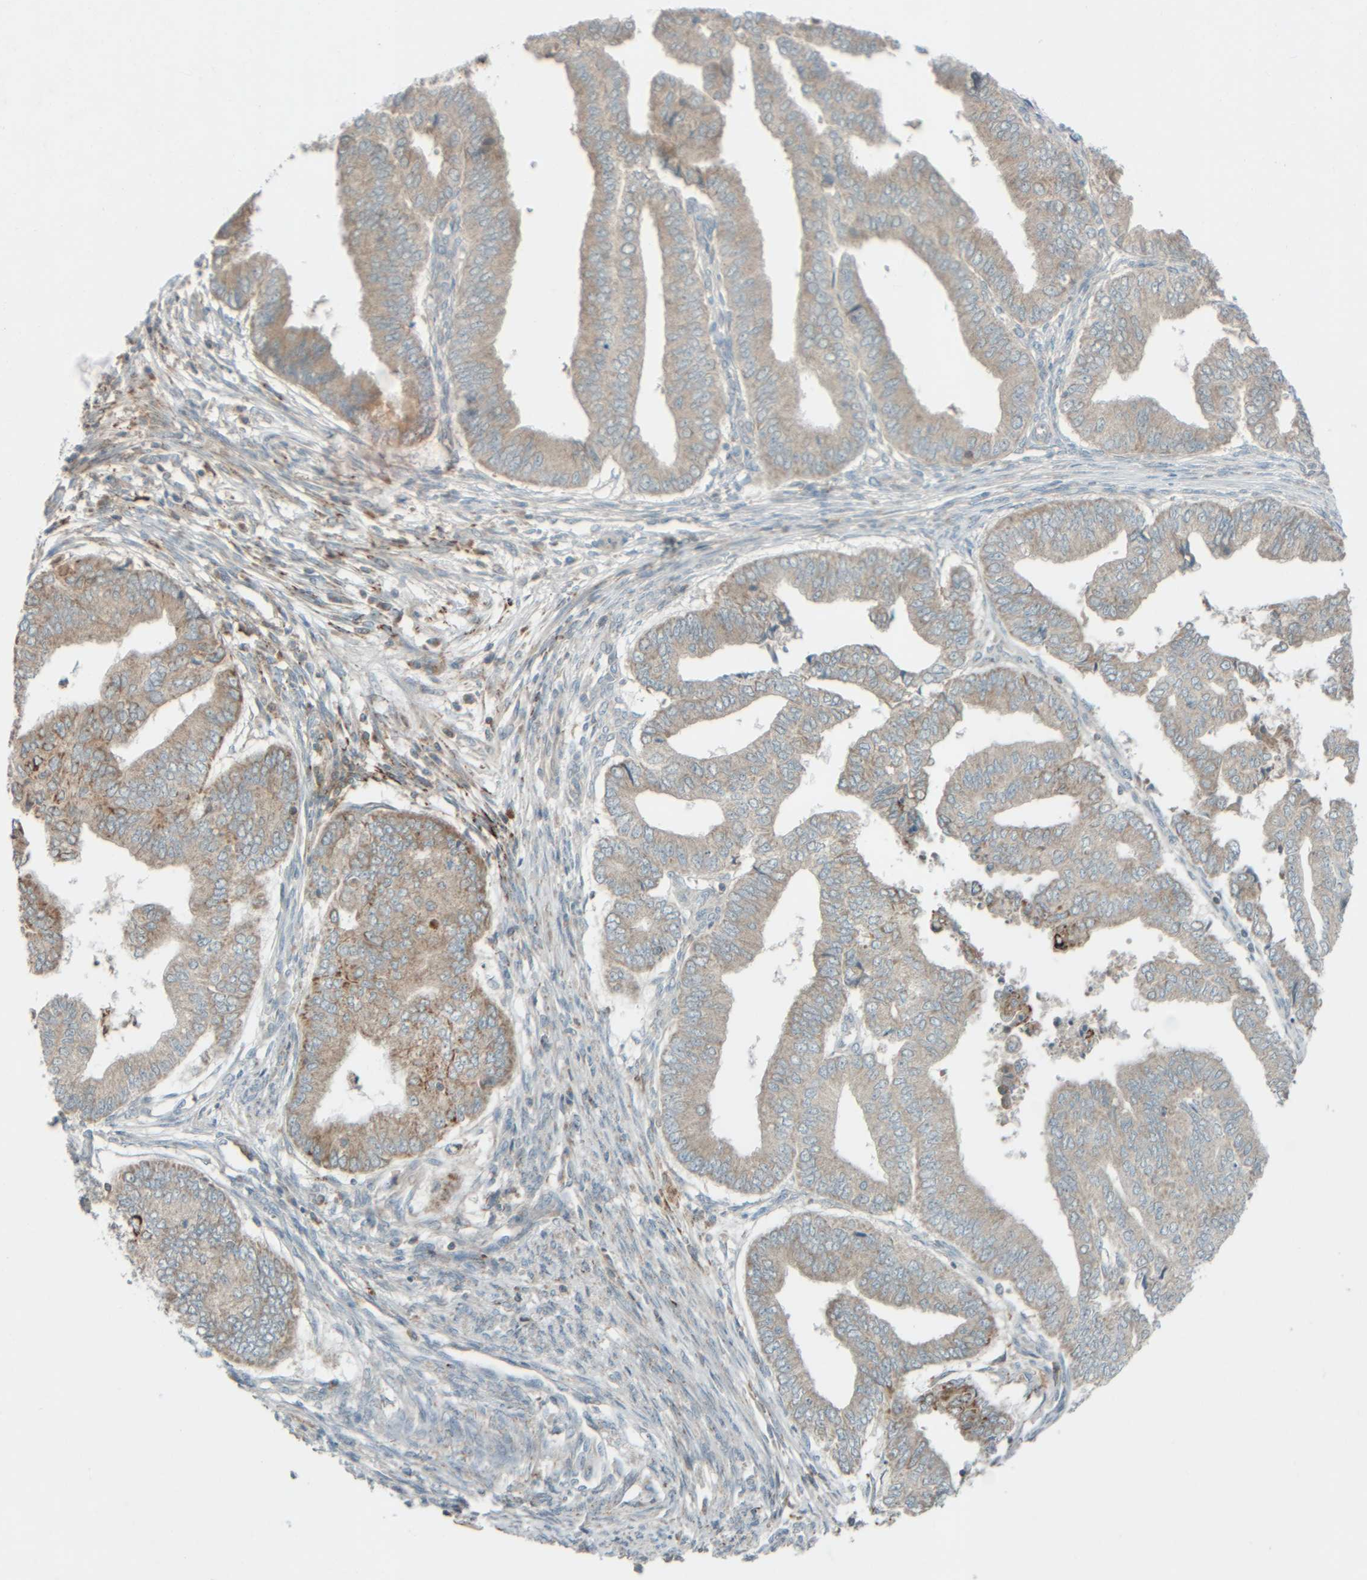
{"staining": {"intensity": "moderate", "quantity": "<25%", "location": "cytoplasmic/membranous"}, "tissue": "endometrial cancer", "cell_type": "Tumor cells", "image_type": "cancer", "snomed": [{"axis": "morphology", "description": "Polyp, NOS"}, {"axis": "morphology", "description": "Adenocarcinoma, NOS"}, {"axis": "morphology", "description": "Adenoma, NOS"}, {"axis": "topography", "description": "Endometrium"}], "caption": "Immunohistochemical staining of endometrial cancer (adenocarcinoma) reveals low levels of moderate cytoplasmic/membranous protein positivity in about <25% of tumor cells. (DAB IHC, brown staining for protein, blue staining for nuclei).", "gene": "SPAG5", "patient": {"sex": "female", "age": 79}}